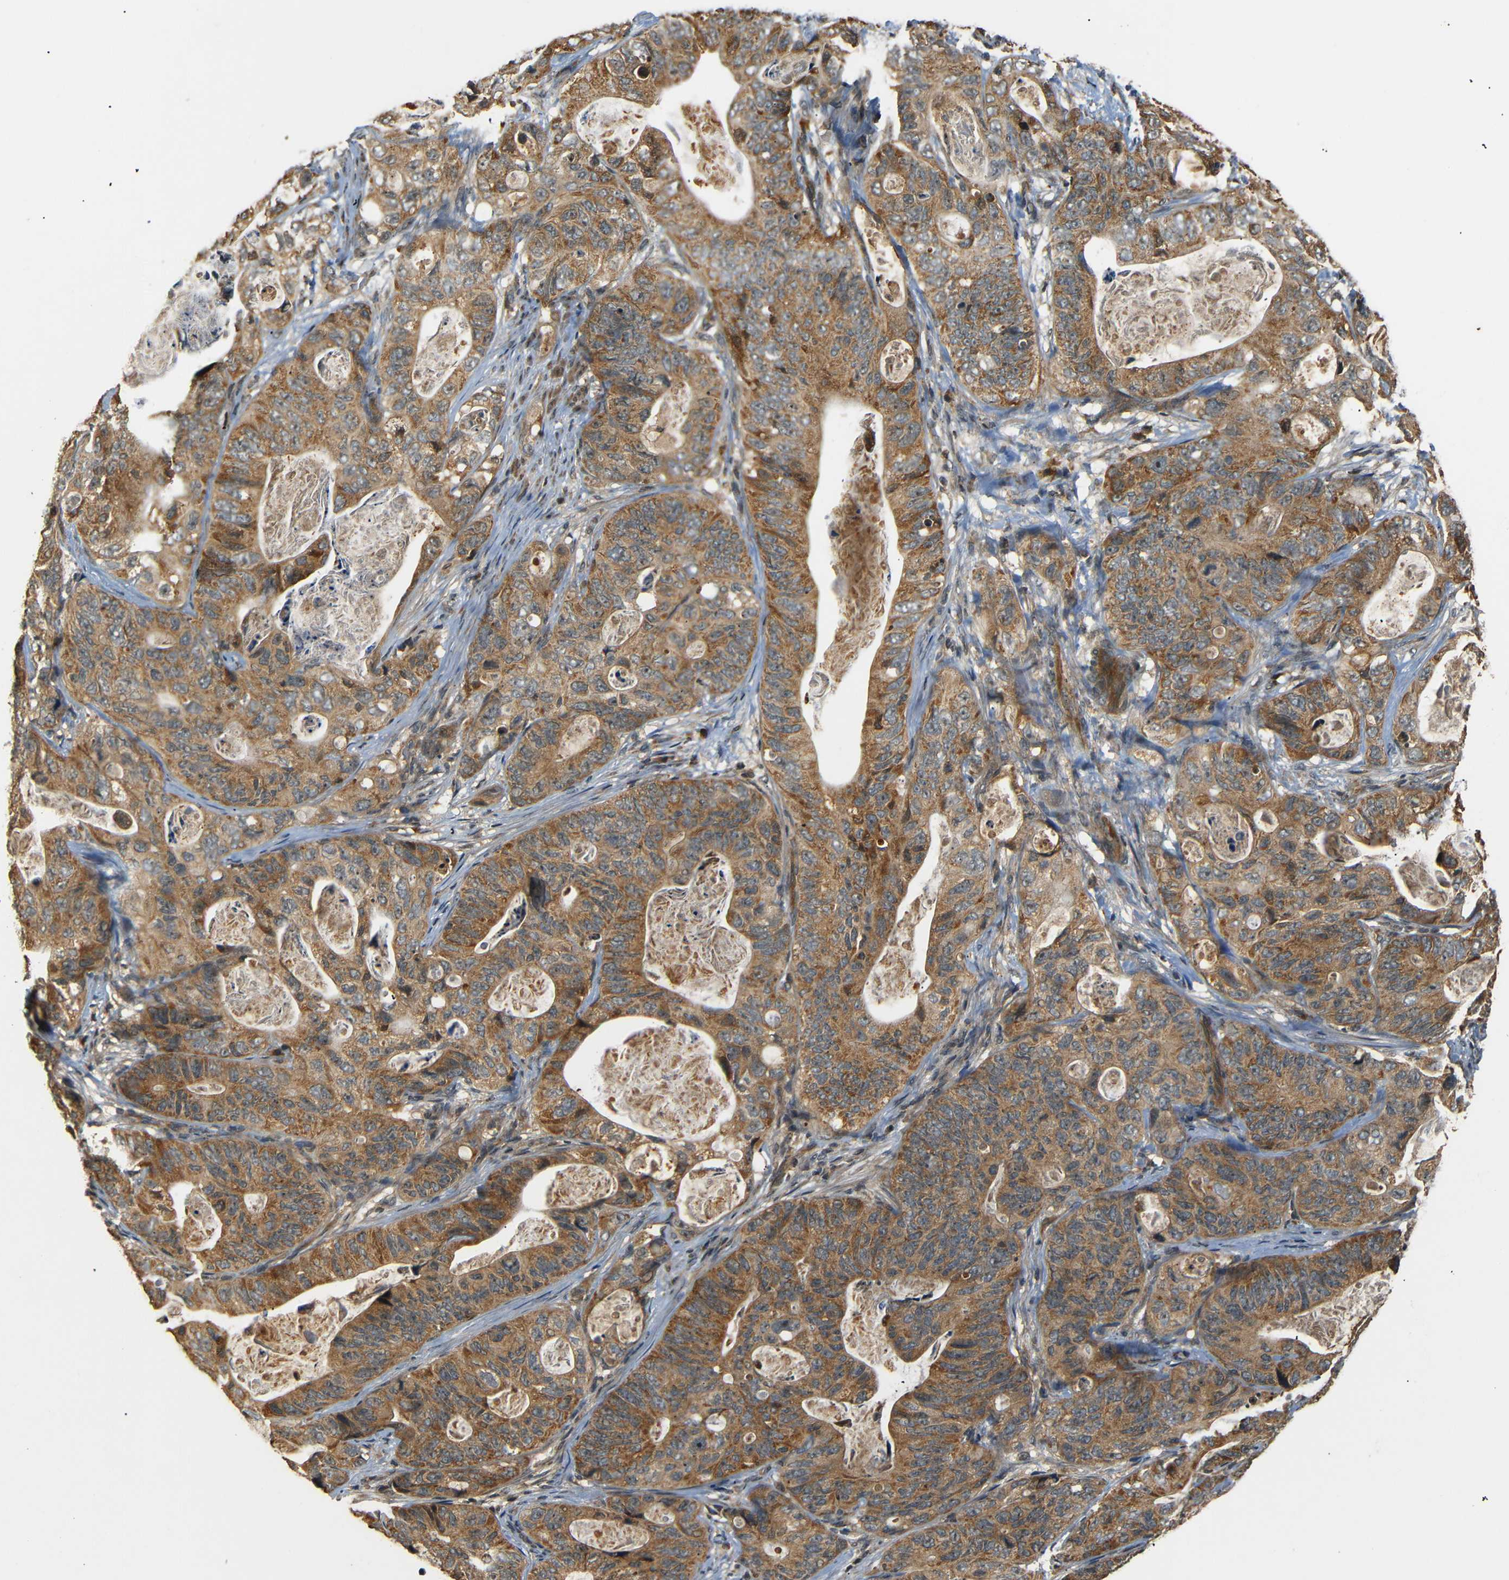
{"staining": {"intensity": "moderate", "quantity": ">75%", "location": "cytoplasmic/membranous"}, "tissue": "stomach cancer", "cell_type": "Tumor cells", "image_type": "cancer", "snomed": [{"axis": "morphology", "description": "Adenocarcinoma, NOS"}, {"axis": "topography", "description": "Stomach"}], "caption": "Brown immunohistochemical staining in human adenocarcinoma (stomach) shows moderate cytoplasmic/membranous positivity in approximately >75% of tumor cells.", "gene": "TANK", "patient": {"sex": "female", "age": 89}}